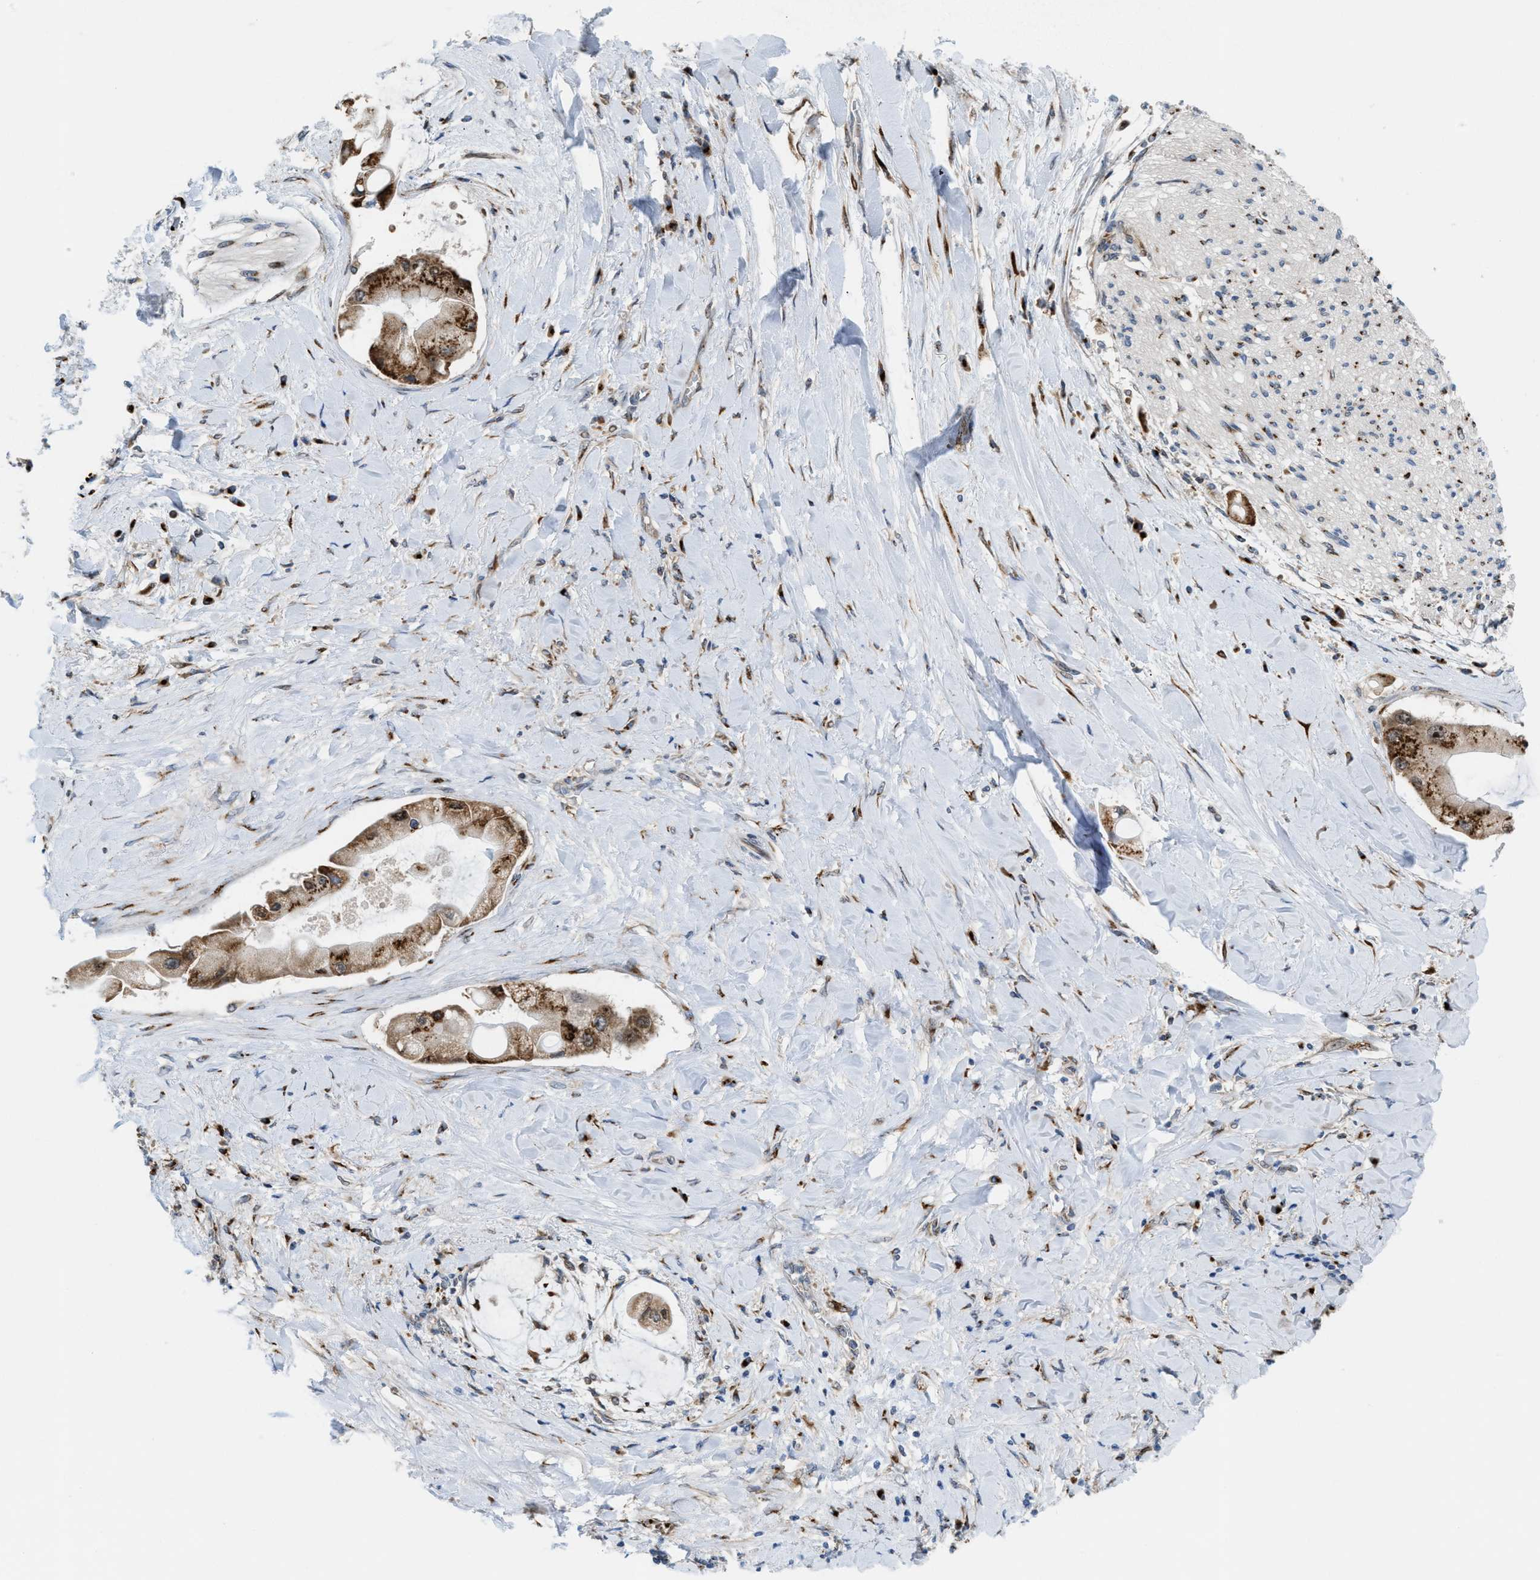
{"staining": {"intensity": "moderate", "quantity": ">75%", "location": "cytoplasmic/membranous"}, "tissue": "liver cancer", "cell_type": "Tumor cells", "image_type": "cancer", "snomed": [{"axis": "morphology", "description": "Cholangiocarcinoma"}, {"axis": "topography", "description": "Liver"}], "caption": "Brown immunohistochemical staining in liver cholangiocarcinoma shows moderate cytoplasmic/membranous positivity in about >75% of tumor cells.", "gene": "SLC38A10", "patient": {"sex": "male", "age": 50}}